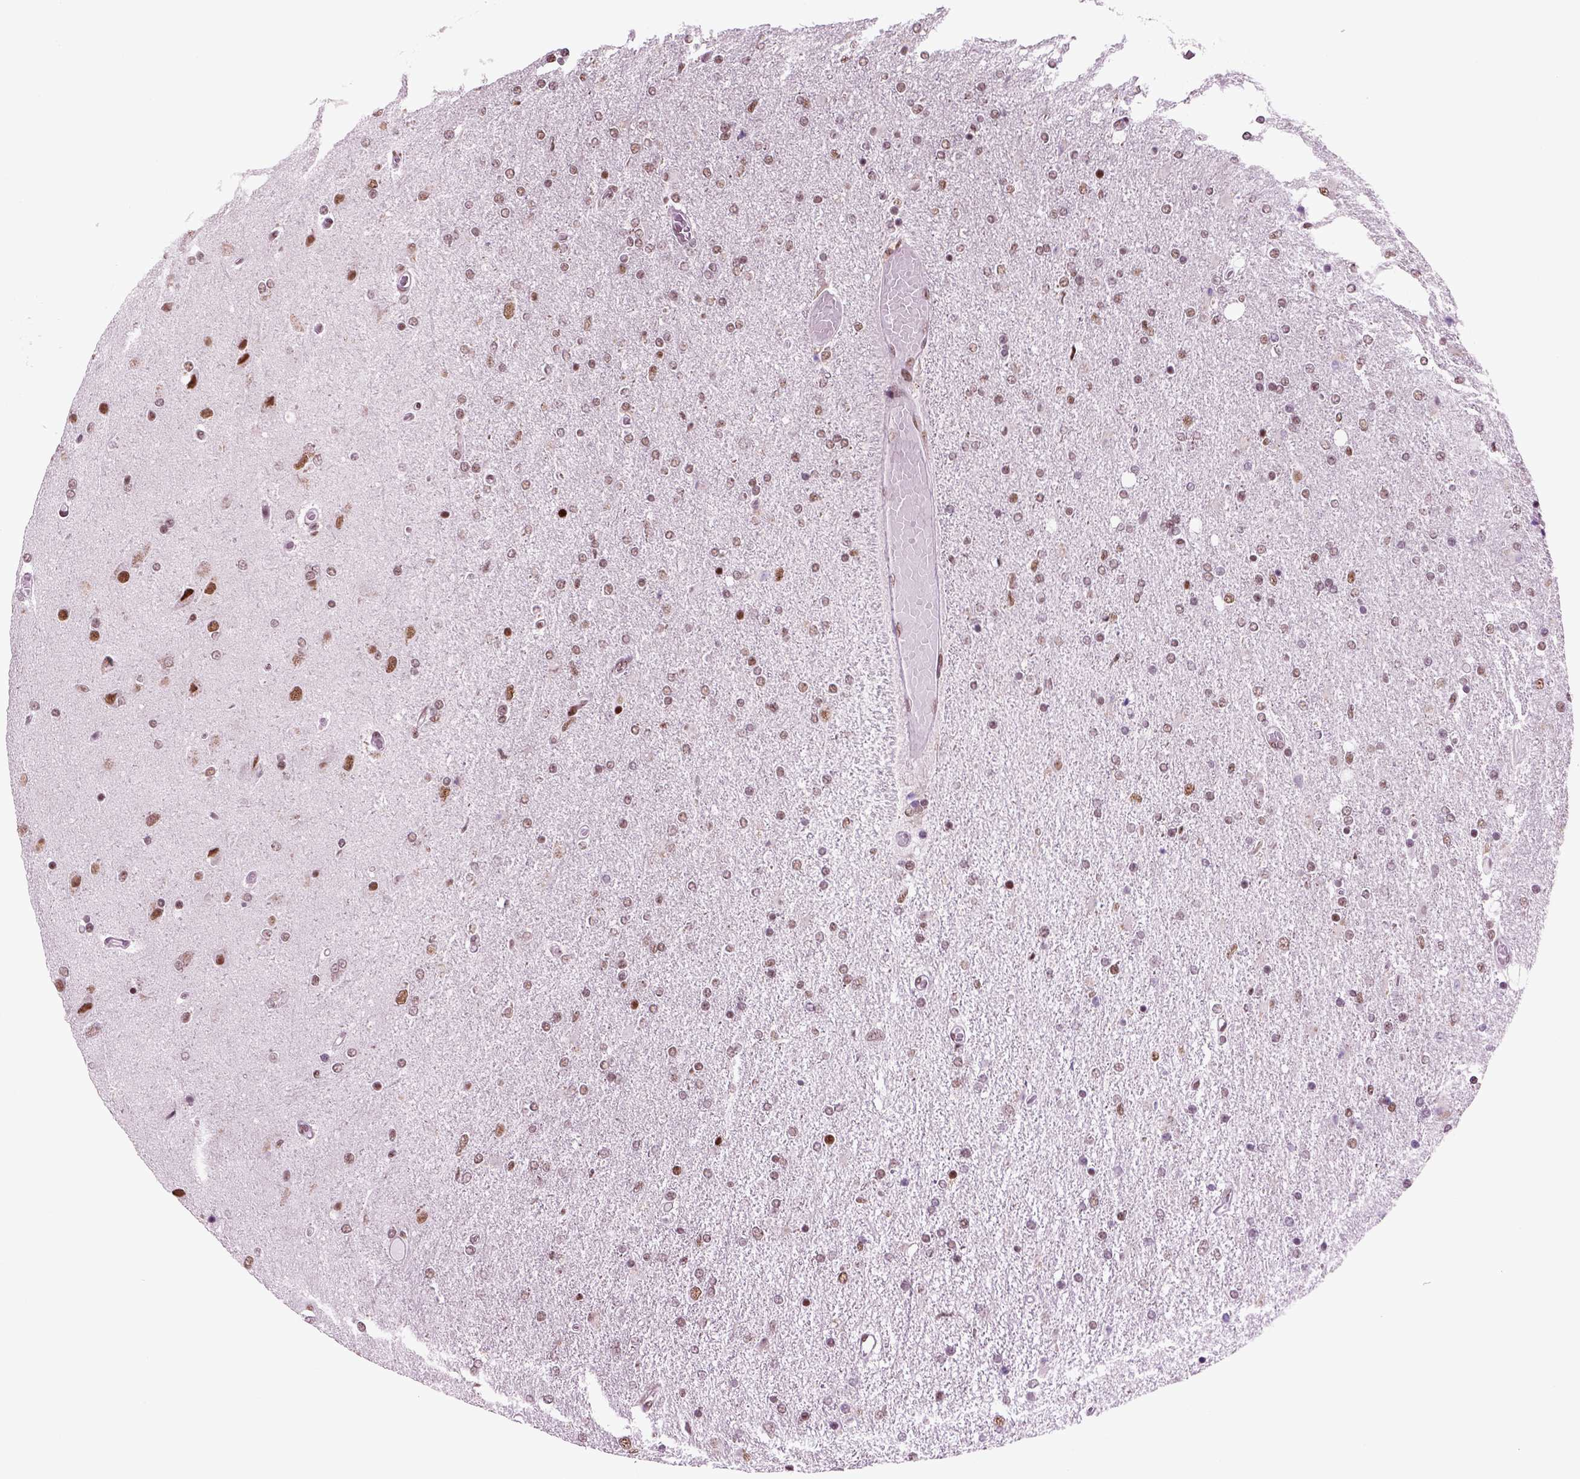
{"staining": {"intensity": "weak", "quantity": "<25%", "location": "nuclear"}, "tissue": "glioma", "cell_type": "Tumor cells", "image_type": "cancer", "snomed": [{"axis": "morphology", "description": "Glioma, malignant, High grade"}, {"axis": "topography", "description": "Cerebral cortex"}], "caption": "Immunohistochemical staining of human glioma exhibits no significant staining in tumor cells. Brightfield microscopy of immunohistochemistry stained with DAB (3,3'-diaminobenzidine) (brown) and hematoxylin (blue), captured at high magnification.", "gene": "RCOR3", "patient": {"sex": "male", "age": 70}}